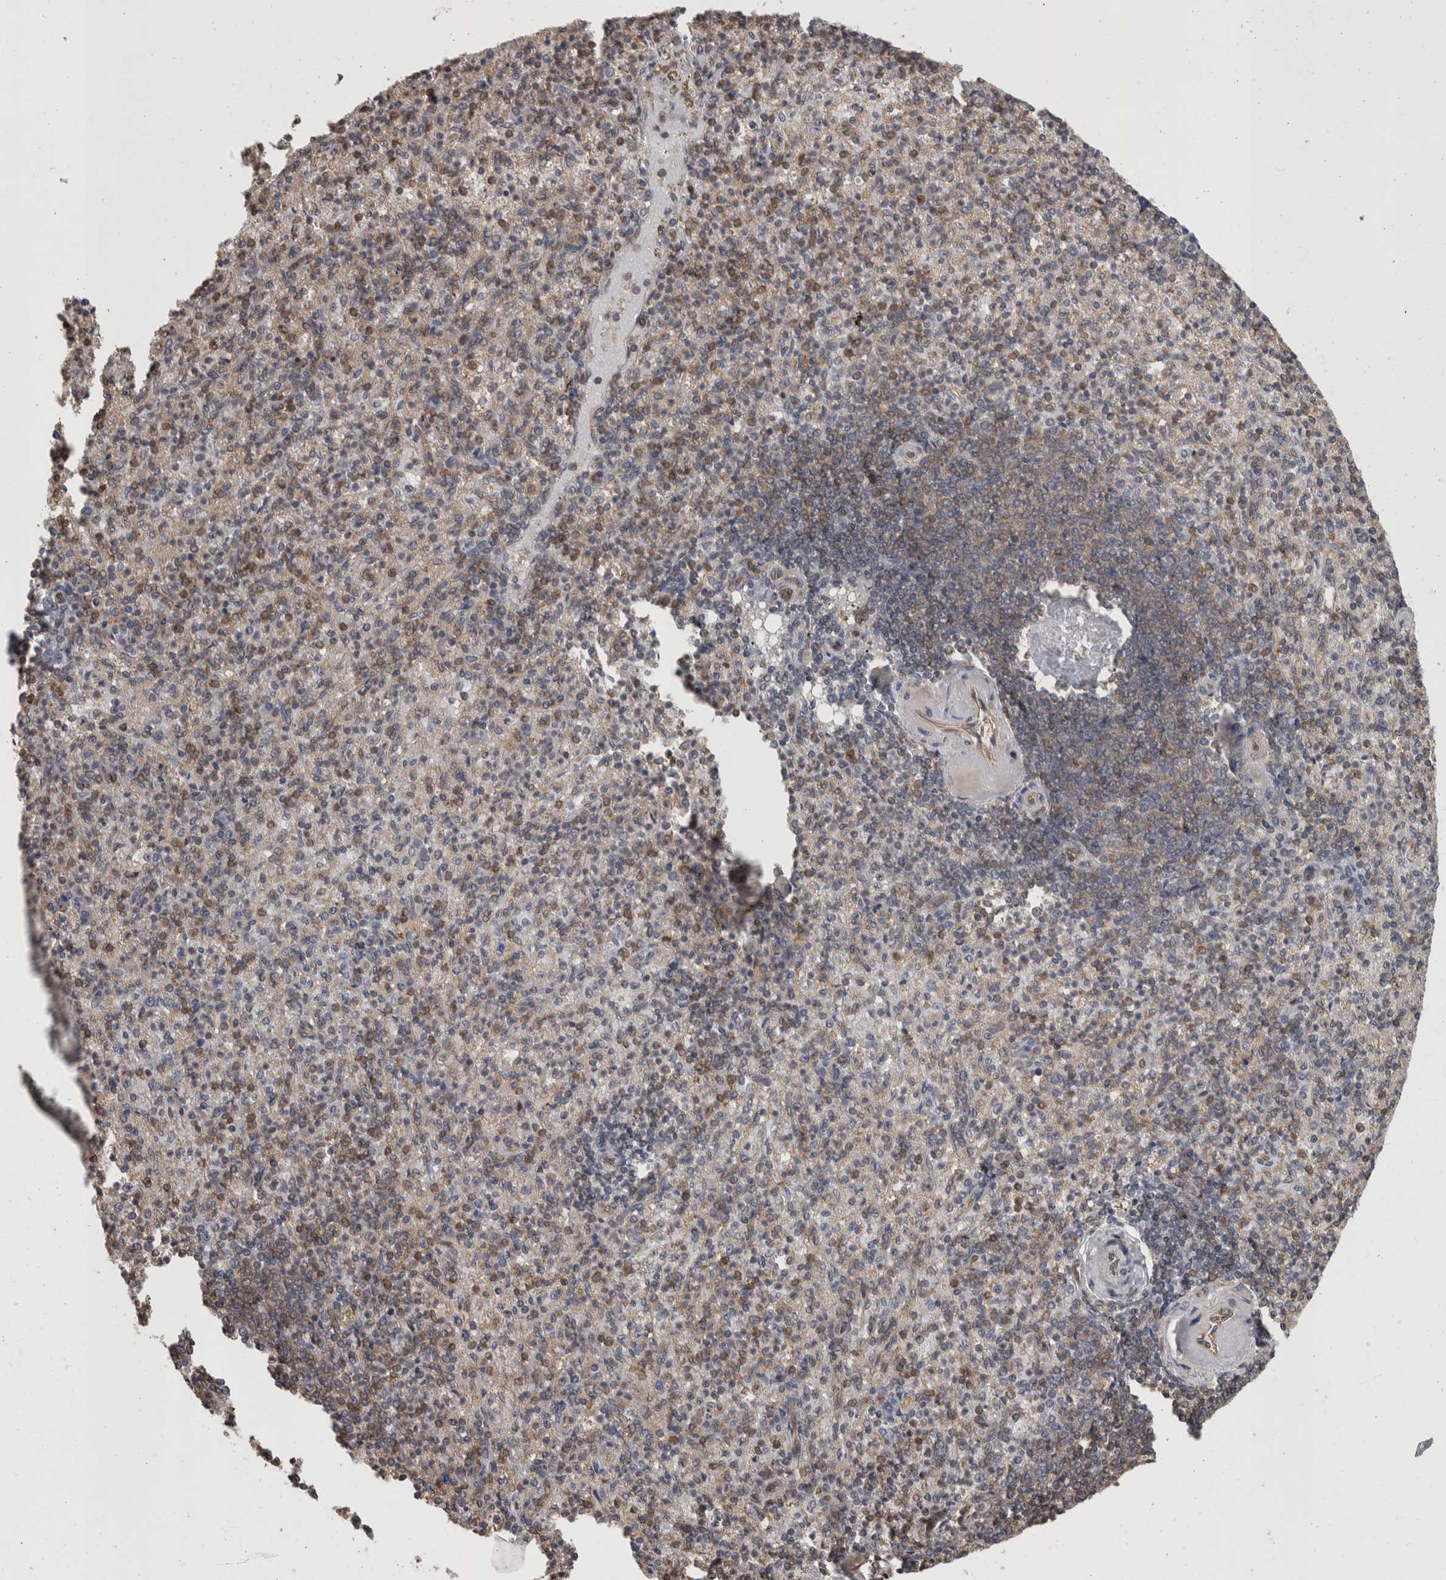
{"staining": {"intensity": "weak", "quantity": "<25%", "location": "cytoplasmic/membranous"}, "tissue": "spleen", "cell_type": "Cells in red pulp", "image_type": "normal", "snomed": [{"axis": "morphology", "description": "Normal tissue, NOS"}, {"axis": "topography", "description": "Spleen"}], "caption": "Protein analysis of benign spleen demonstrates no significant positivity in cells in red pulp. (DAB (3,3'-diaminobenzidine) immunohistochemistry (IHC) with hematoxylin counter stain).", "gene": "ATXN2", "patient": {"sex": "female", "age": 74}}